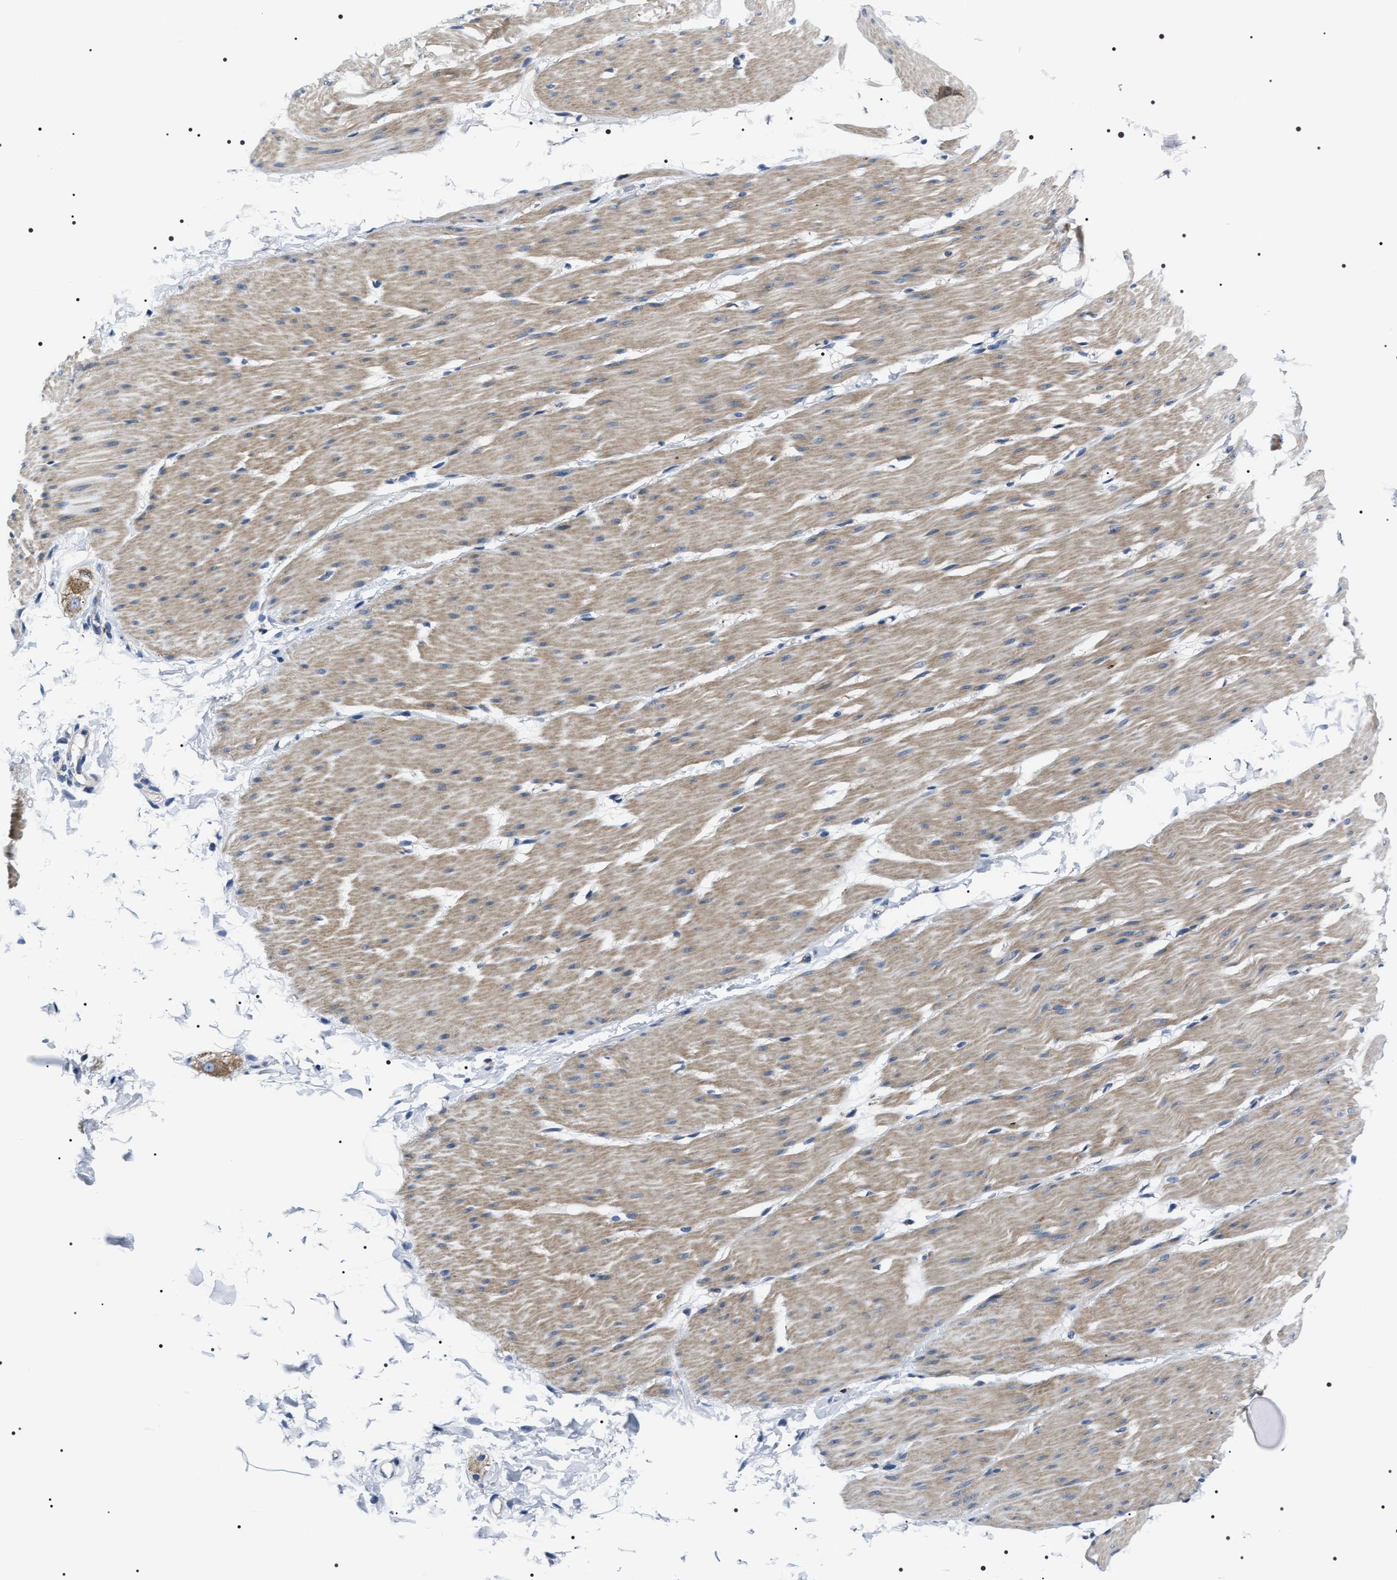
{"staining": {"intensity": "weak", "quantity": "25%-75%", "location": "cytoplasmic/membranous"}, "tissue": "smooth muscle", "cell_type": "Smooth muscle cells", "image_type": "normal", "snomed": [{"axis": "morphology", "description": "Normal tissue, NOS"}, {"axis": "topography", "description": "Smooth muscle"}, {"axis": "topography", "description": "Colon"}], "caption": "This photomicrograph displays IHC staining of normal human smooth muscle, with low weak cytoplasmic/membranous expression in about 25%-75% of smooth muscle cells.", "gene": "NTMT1", "patient": {"sex": "male", "age": 67}}